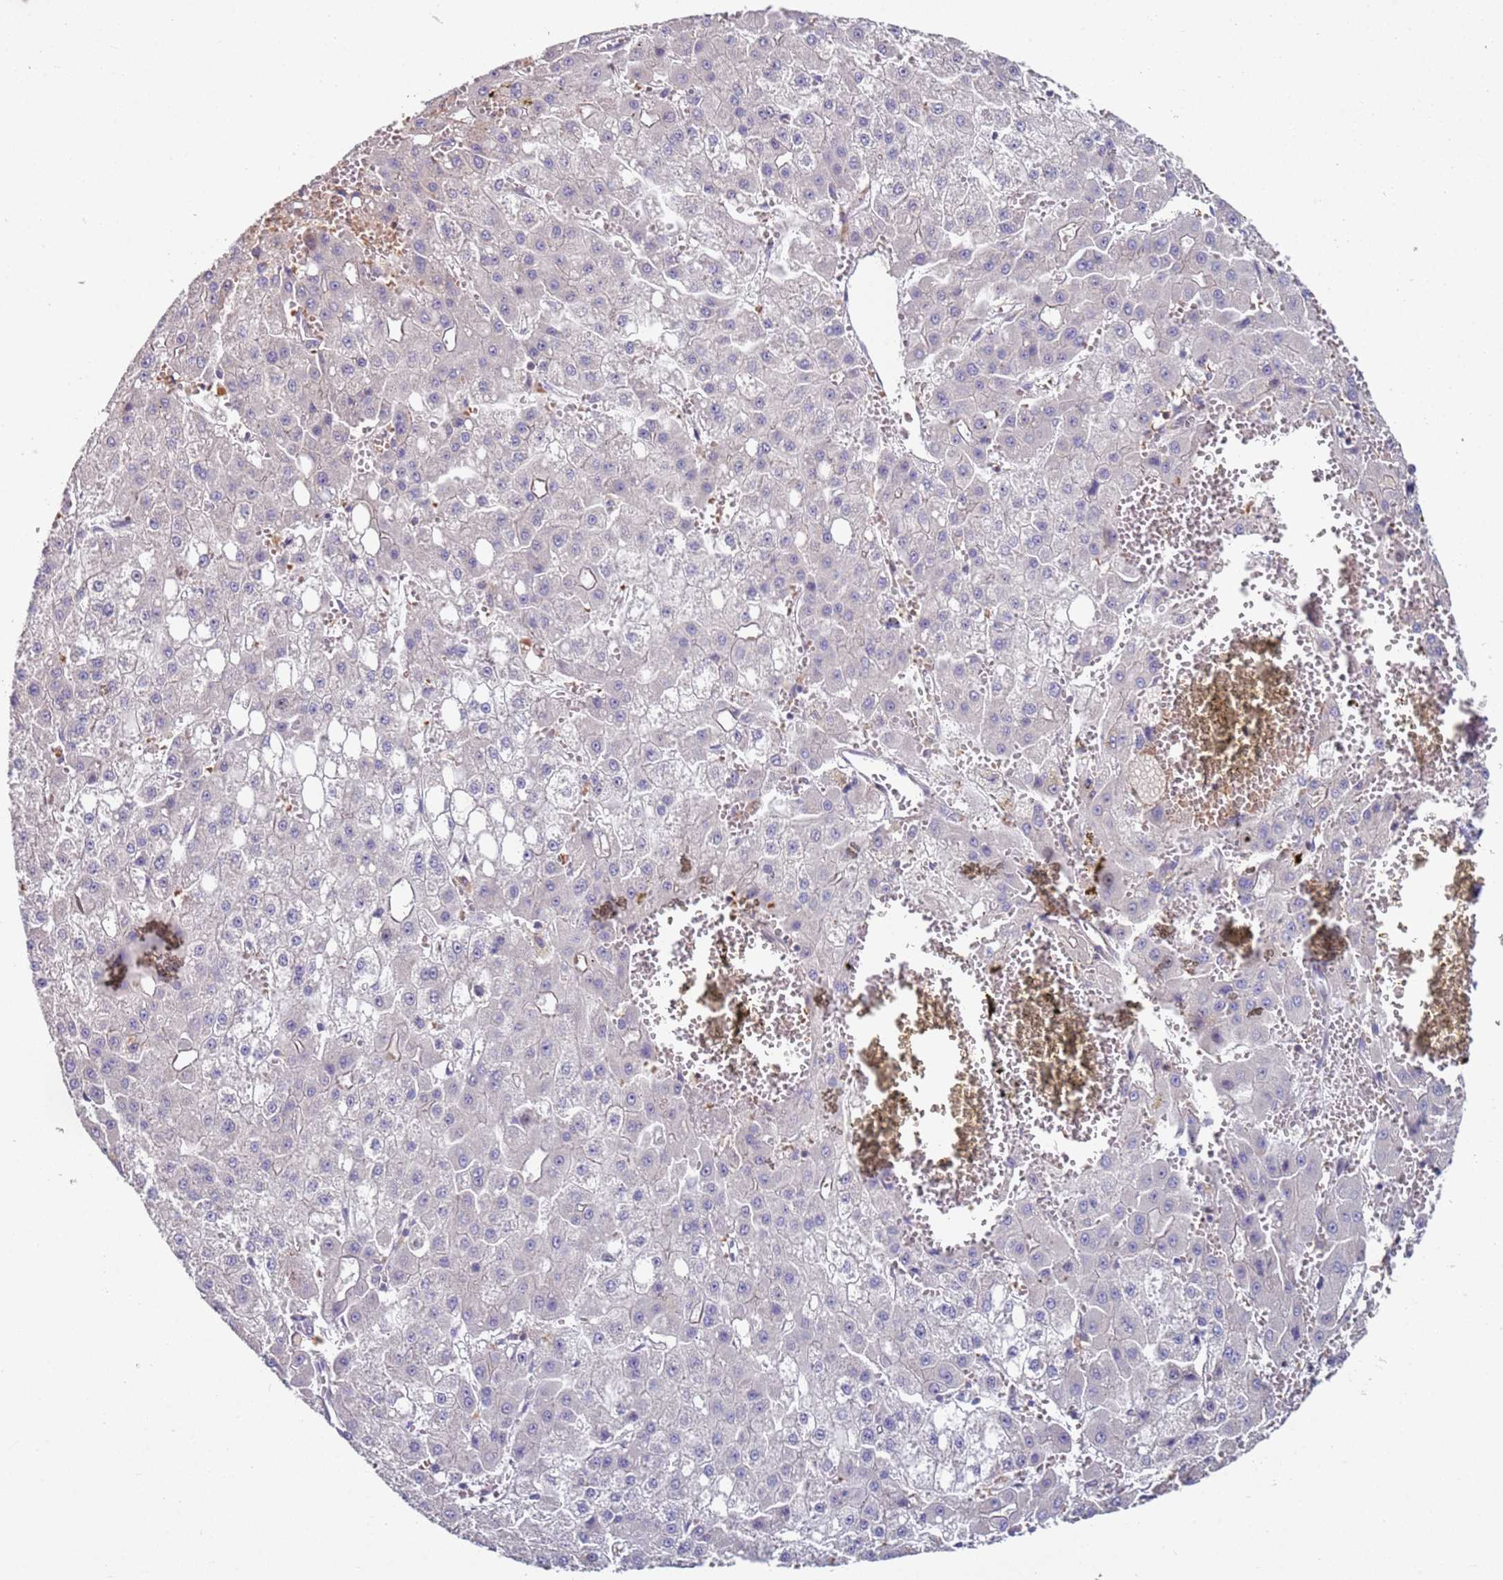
{"staining": {"intensity": "negative", "quantity": "none", "location": "none"}, "tissue": "liver cancer", "cell_type": "Tumor cells", "image_type": "cancer", "snomed": [{"axis": "morphology", "description": "Carcinoma, Hepatocellular, NOS"}, {"axis": "topography", "description": "Liver"}], "caption": "Hepatocellular carcinoma (liver) was stained to show a protein in brown. There is no significant expression in tumor cells.", "gene": "LACC1", "patient": {"sex": "male", "age": 47}}